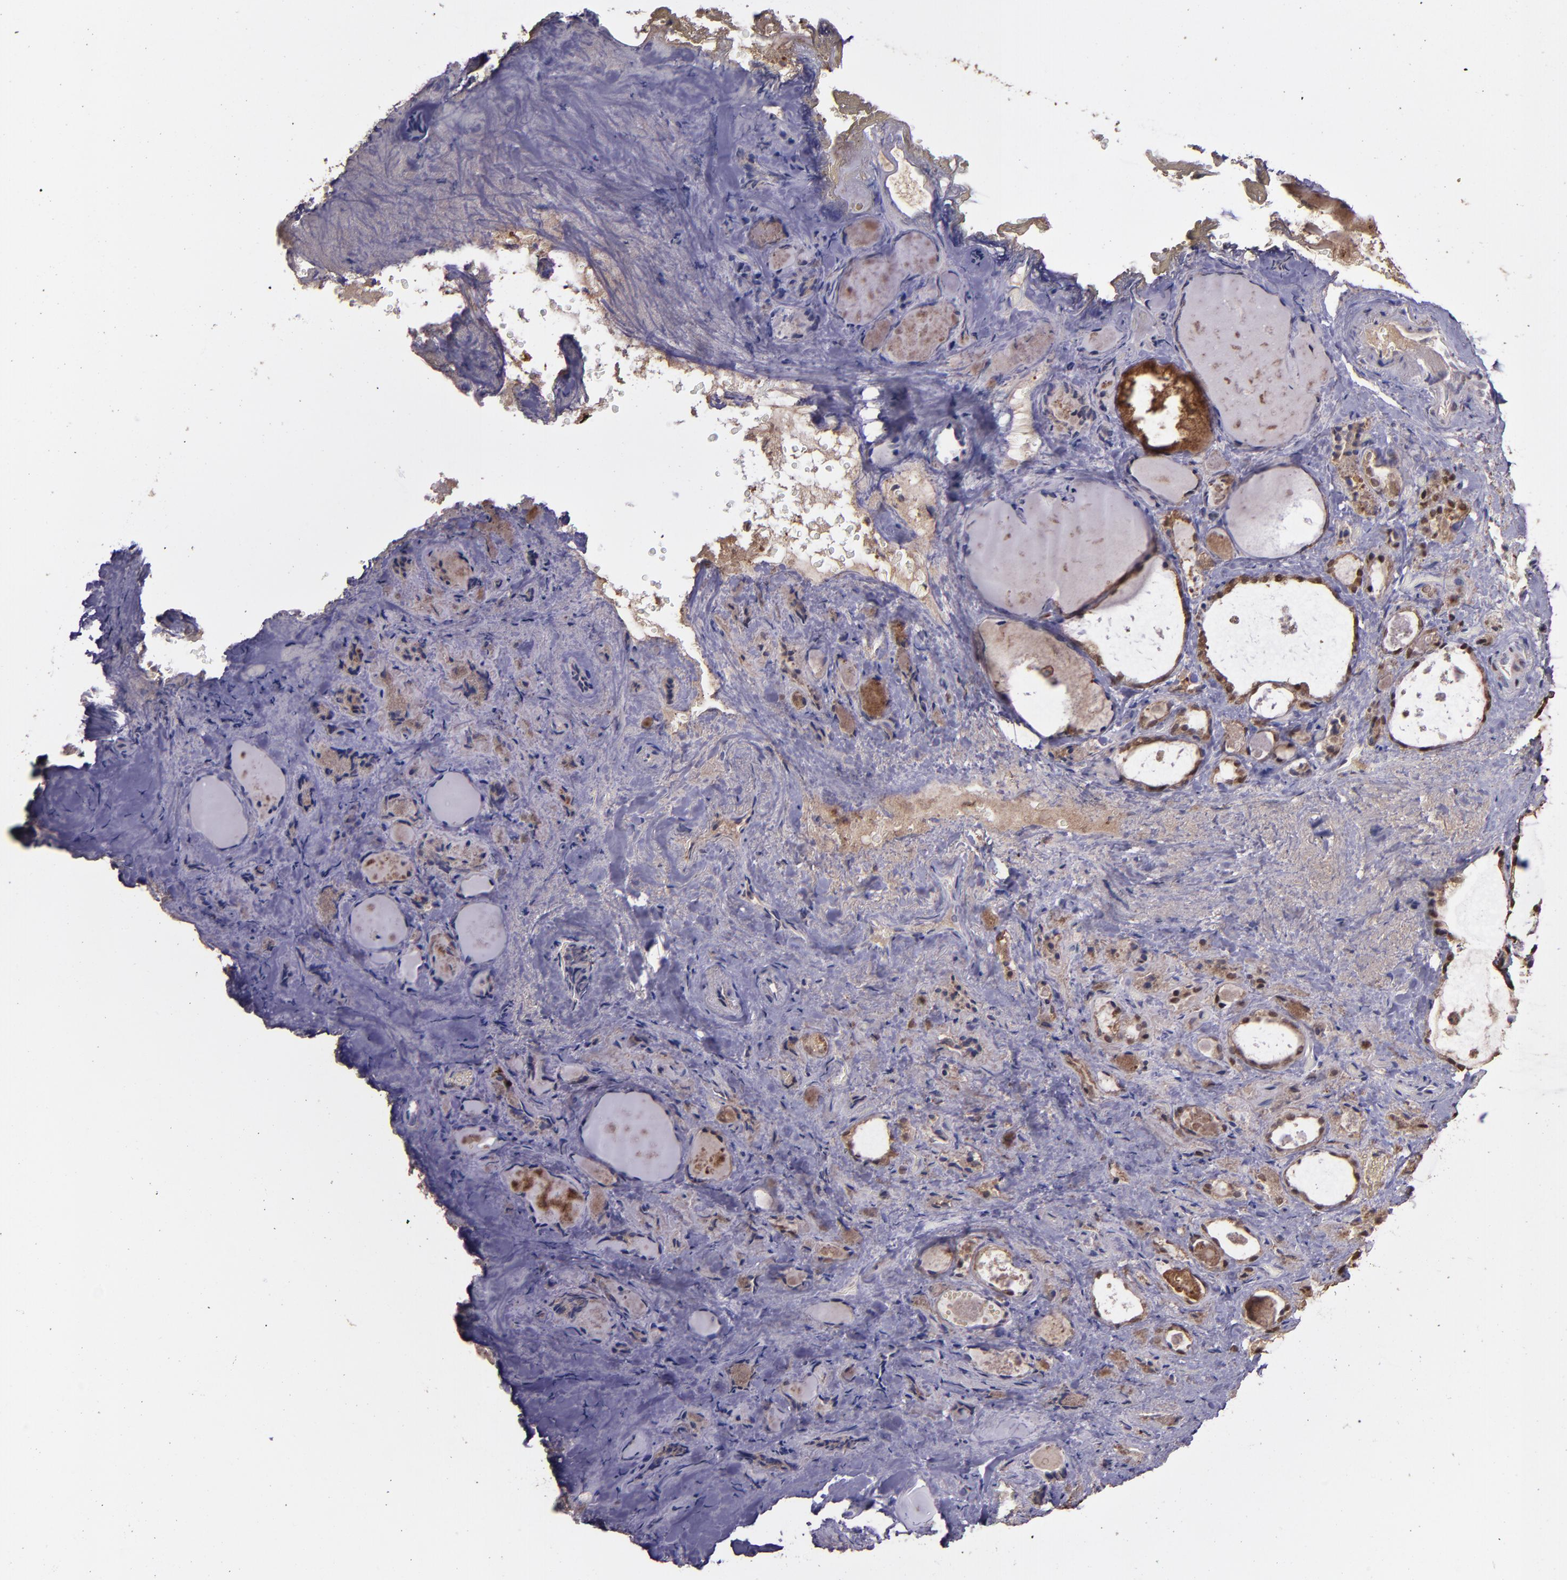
{"staining": {"intensity": "moderate", "quantity": ">75%", "location": "cytoplasmic/membranous,nuclear"}, "tissue": "thyroid gland", "cell_type": "Glandular cells", "image_type": "normal", "snomed": [{"axis": "morphology", "description": "Normal tissue, NOS"}, {"axis": "topography", "description": "Thyroid gland"}], "caption": "Thyroid gland was stained to show a protein in brown. There is medium levels of moderate cytoplasmic/membranous,nuclear staining in about >75% of glandular cells. Nuclei are stained in blue.", "gene": "SERPINF2", "patient": {"sex": "female", "age": 75}}